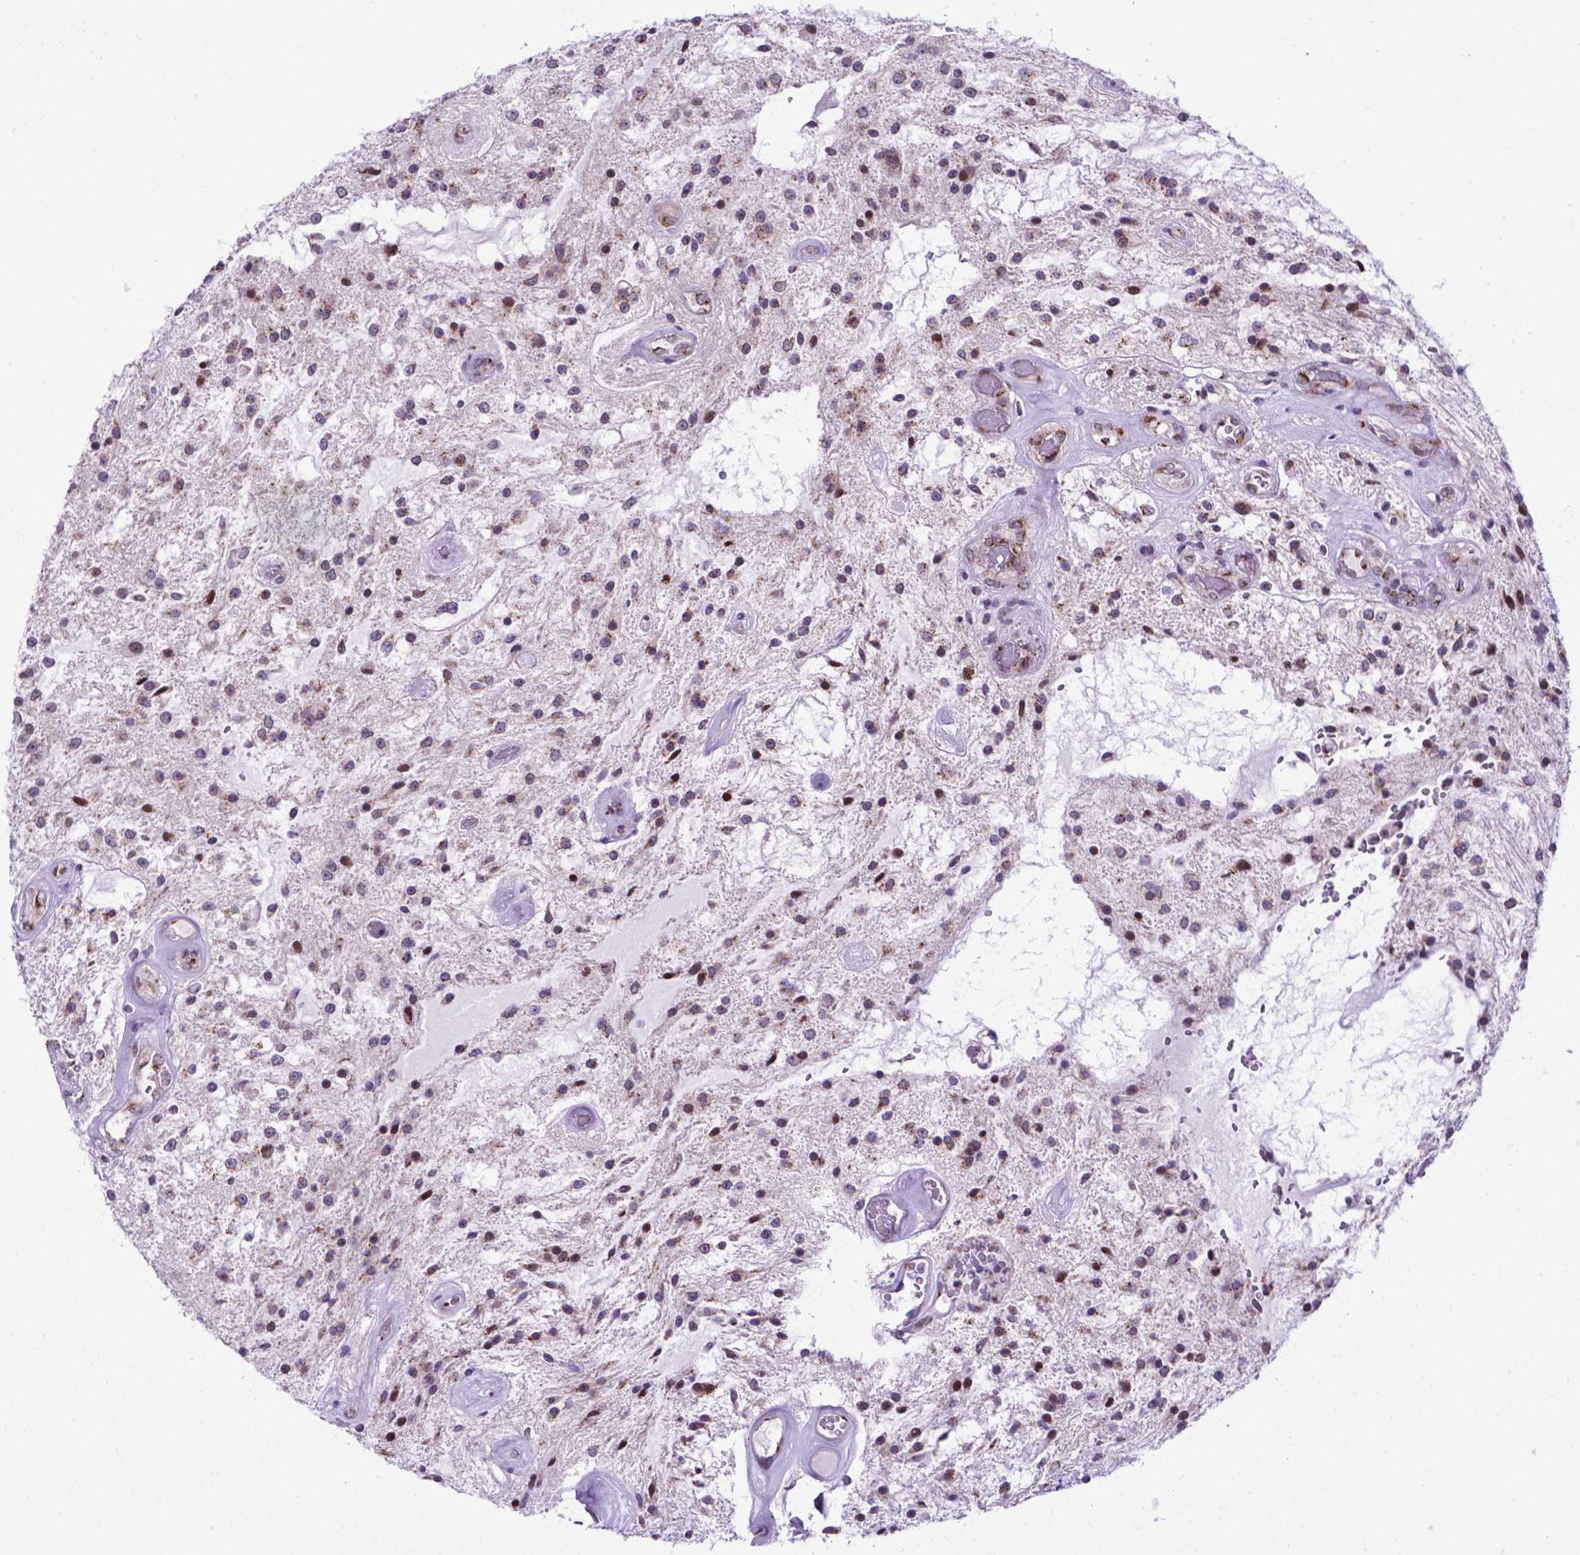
{"staining": {"intensity": "moderate", "quantity": "<25%", "location": "nuclear"}, "tissue": "glioma", "cell_type": "Tumor cells", "image_type": "cancer", "snomed": [{"axis": "morphology", "description": "Glioma, malignant, Low grade"}, {"axis": "topography", "description": "Cerebellum"}], "caption": "Protein staining demonstrates moderate nuclear expression in about <25% of tumor cells in low-grade glioma (malignant). The staining was performed using DAB (3,3'-diaminobenzidine), with brown indicating positive protein expression. Nuclei are stained blue with hematoxylin.", "gene": "MRPL10", "patient": {"sex": "female", "age": 14}}